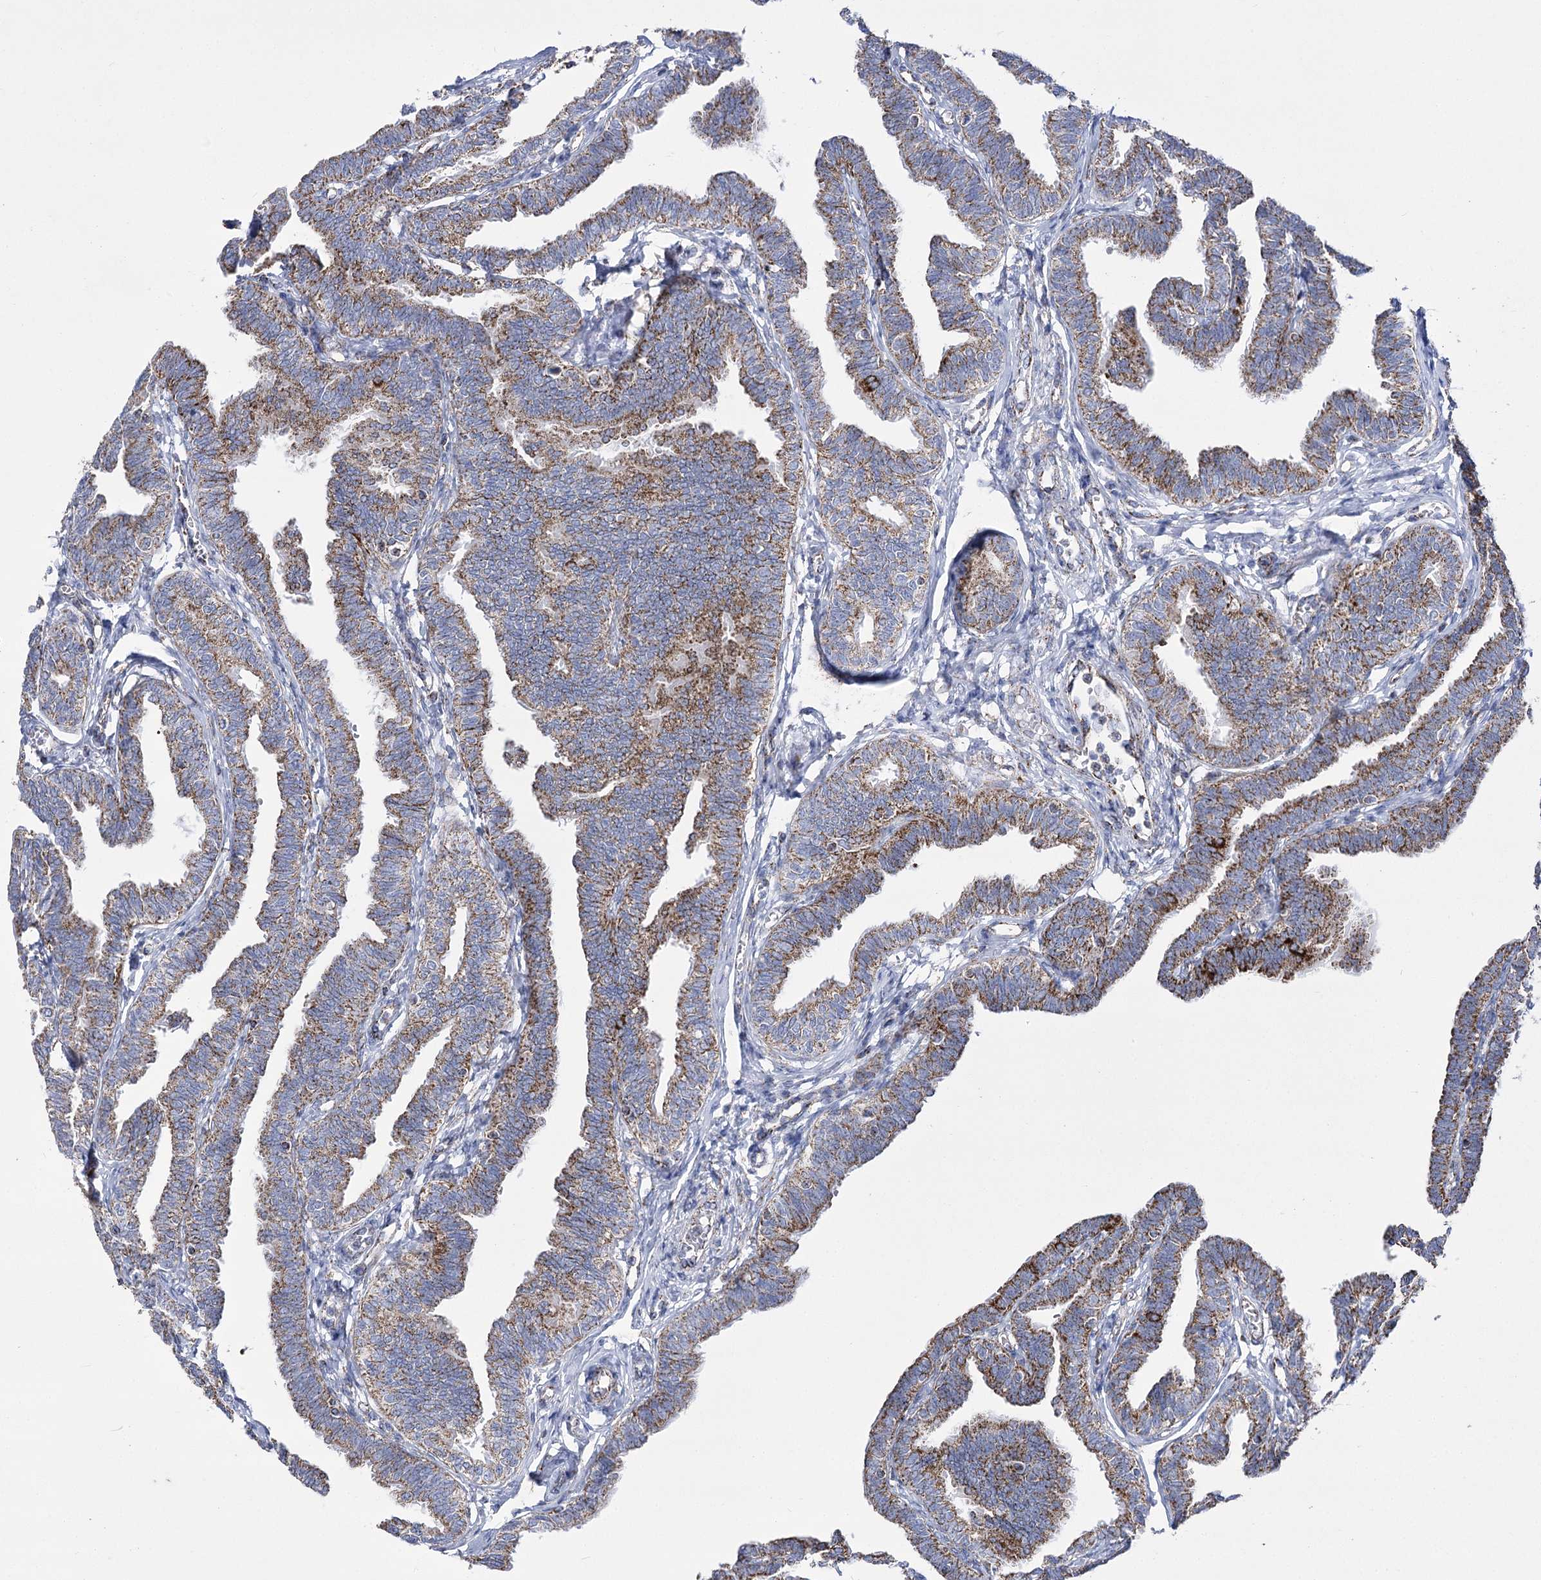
{"staining": {"intensity": "moderate", "quantity": ">75%", "location": "cytoplasmic/membranous"}, "tissue": "fallopian tube", "cell_type": "Glandular cells", "image_type": "normal", "snomed": [{"axis": "morphology", "description": "Normal tissue, NOS"}, {"axis": "topography", "description": "Fallopian tube"}, {"axis": "topography", "description": "Ovary"}], "caption": "Immunohistochemical staining of benign fallopian tube shows >75% levels of moderate cytoplasmic/membranous protein expression in approximately >75% of glandular cells.", "gene": "PDHB", "patient": {"sex": "female", "age": 23}}